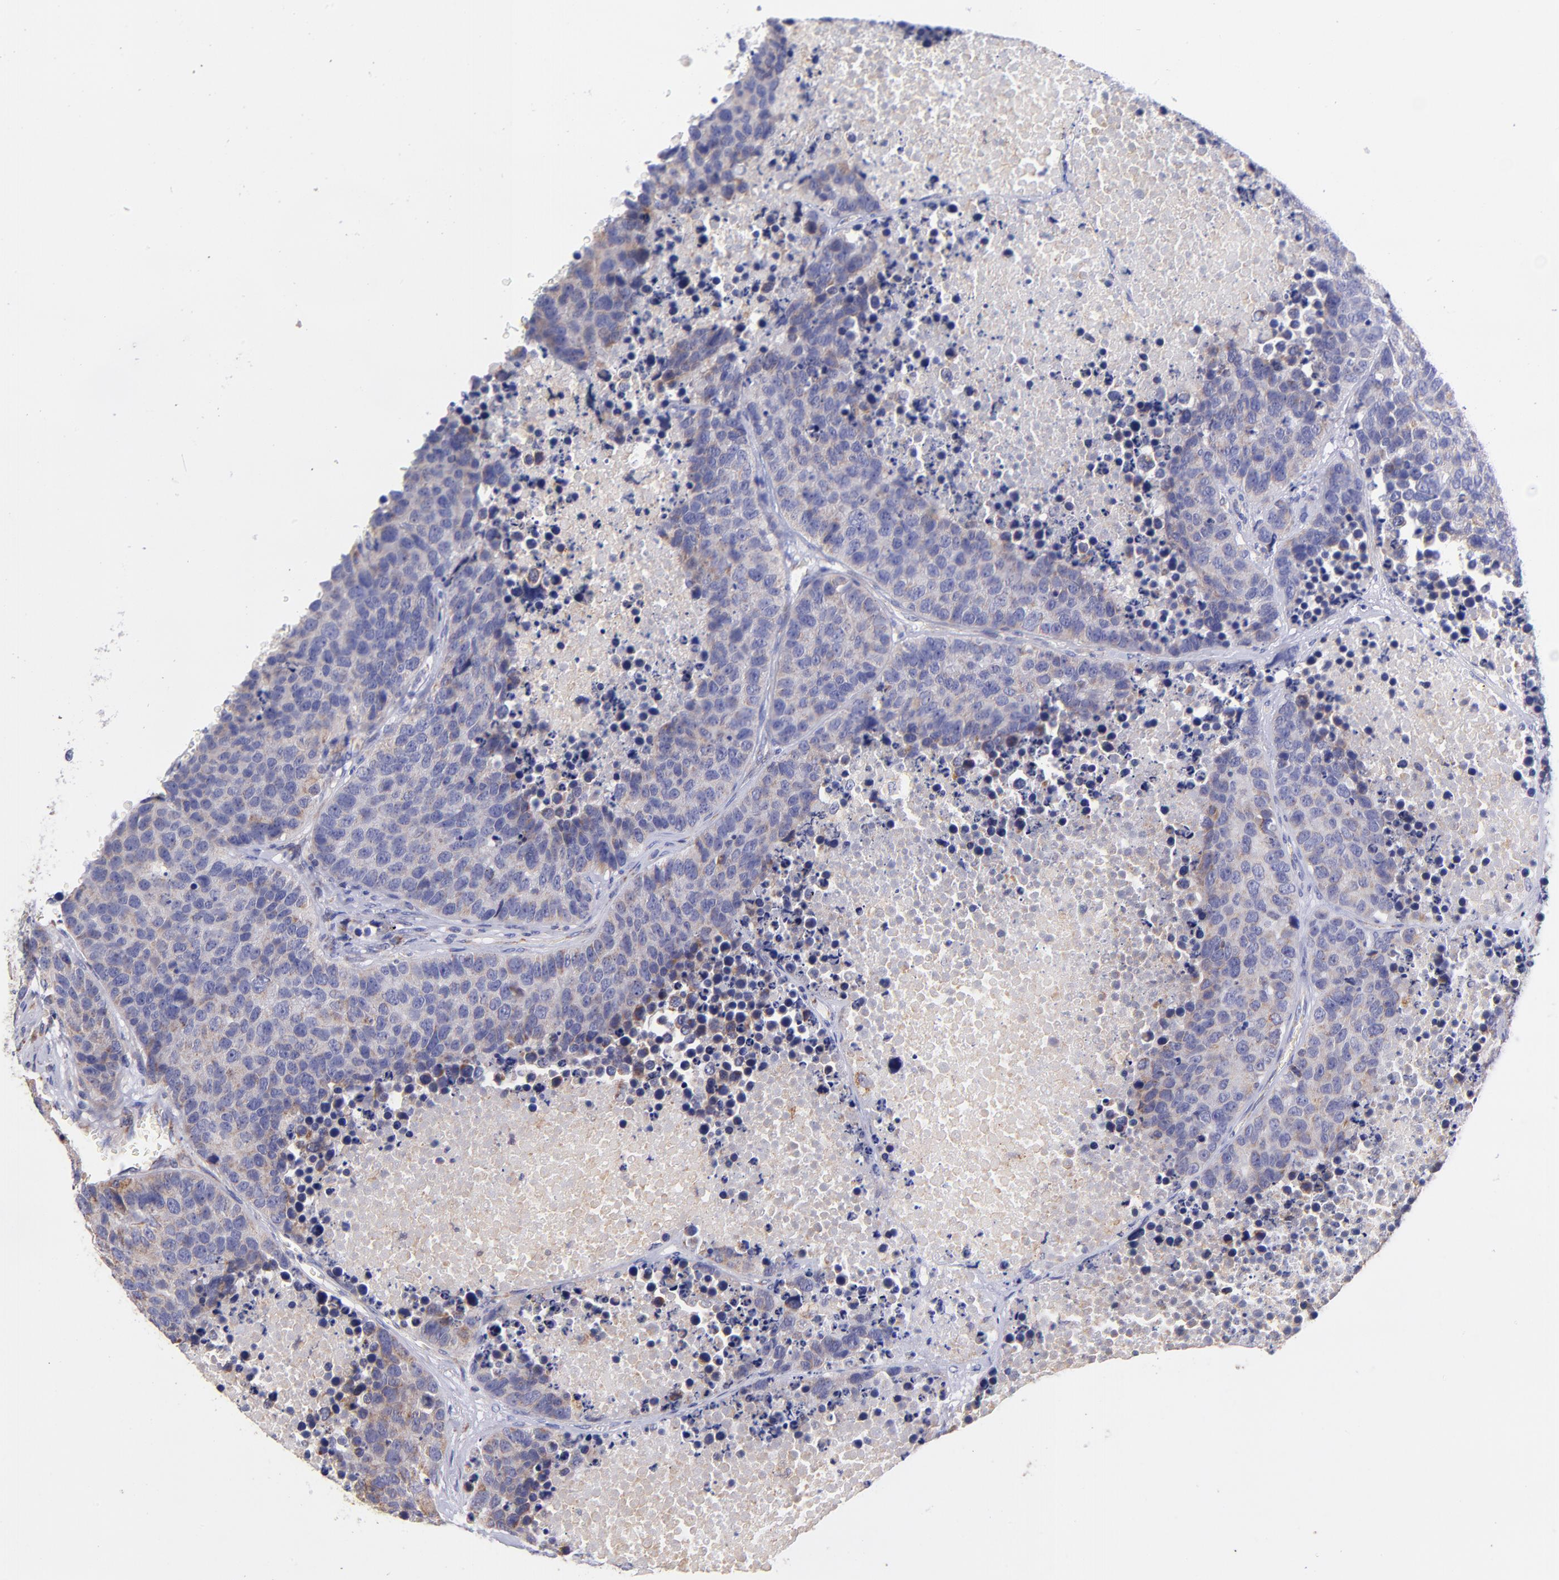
{"staining": {"intensity": "moderate", "quantity": "25%-75%", "location": "cytoplasmic/membranous"}, "tissue": "carcinoid", "cell_type": "Tumor cells", "image_type": "cancer", "snomed": [{"axis": "morphology", "description": "Carcinoid, malignant, NOS"}, {"axis": "topography", "description": "Lung"}], "caption": "IHC of human malignant carcinoid exhibits medium levels of moderate cytoplasmic/membranous staining in approximately 25%-75% of tumor cells.", "gene": "NDUFB7", "patient": {"sex": "male", "age": 60}}